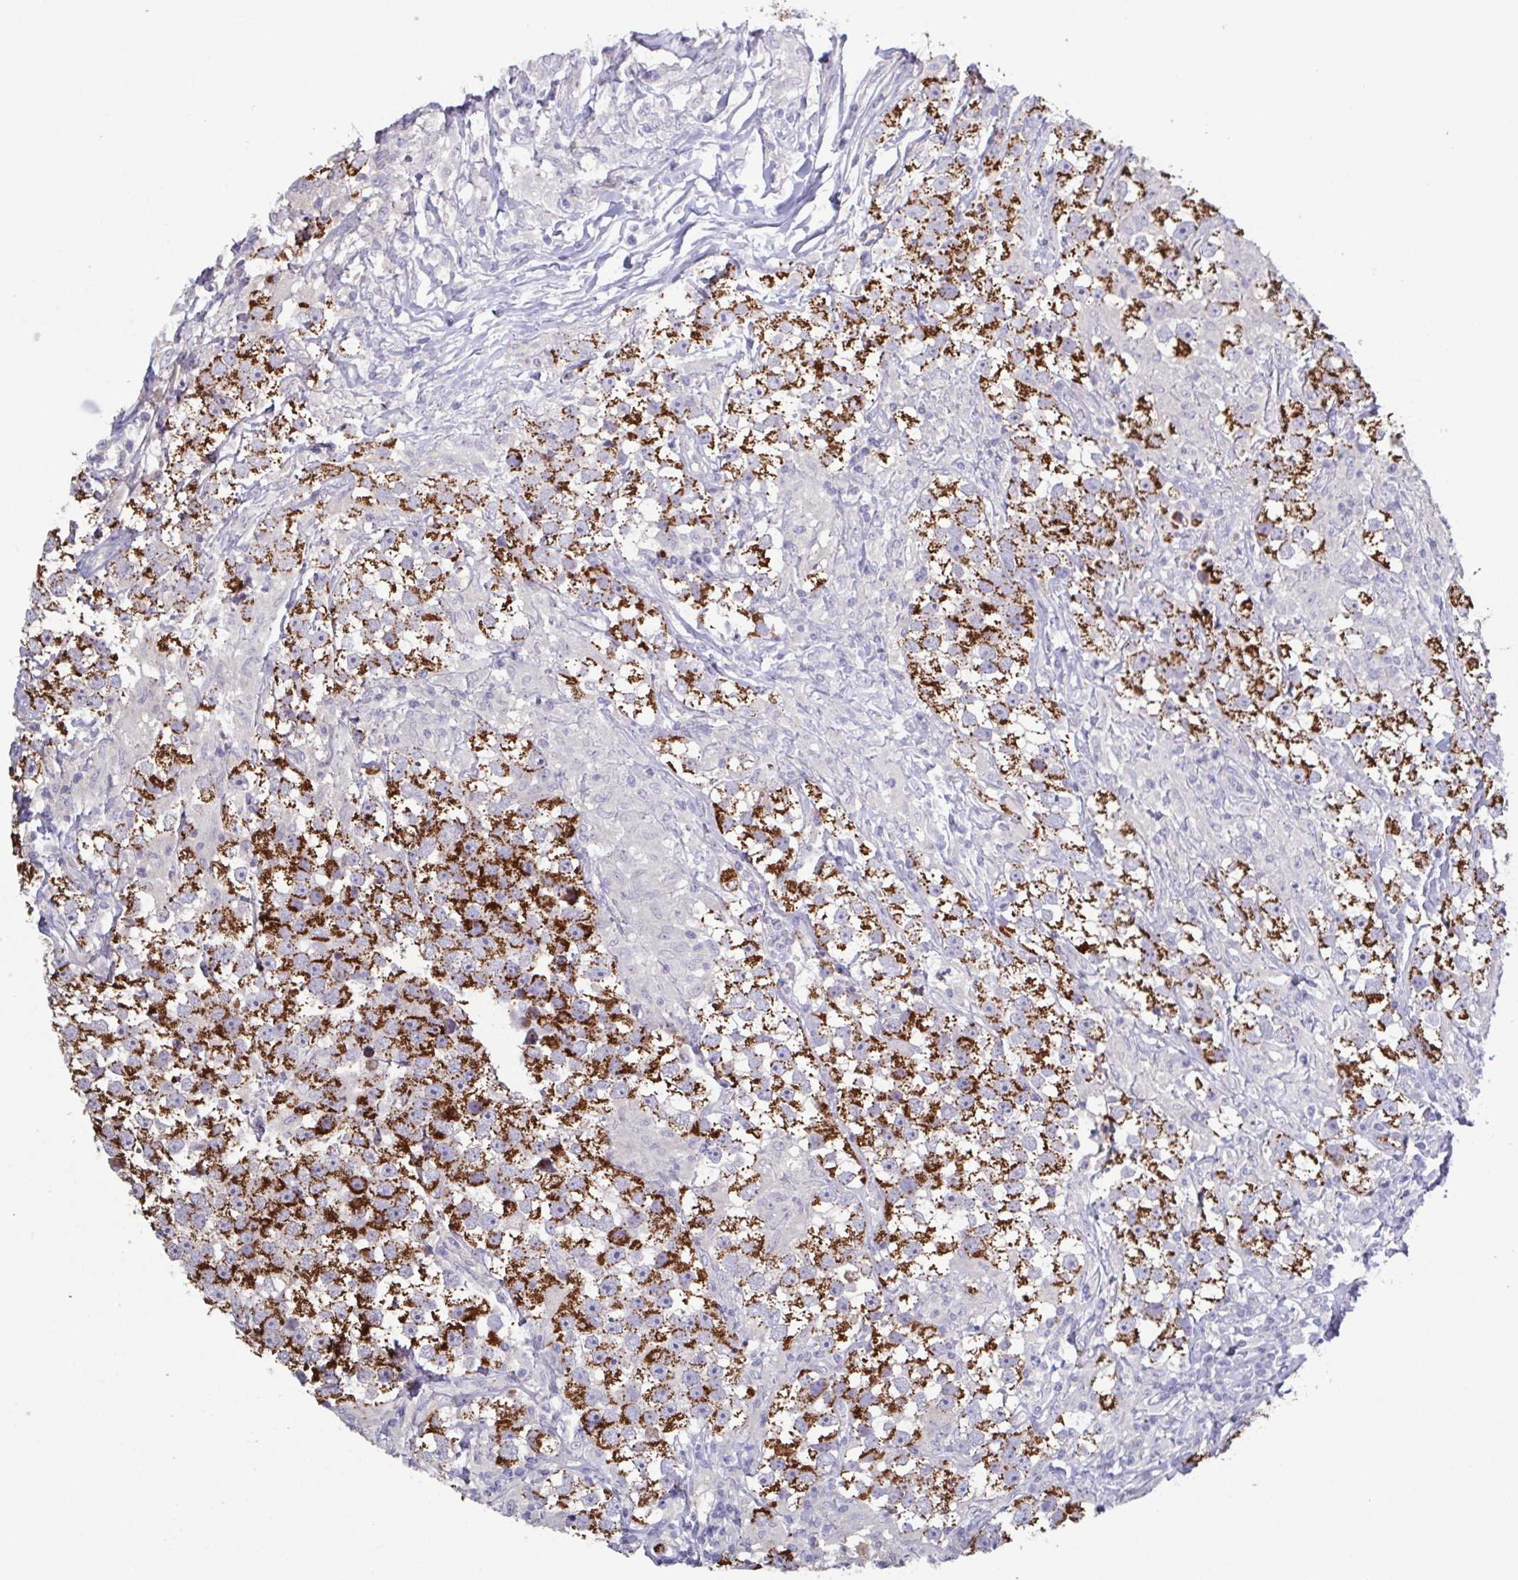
{"staining": {"intensity": "strong", "quantity": ">75%", "location": "cytoplasmic/membranous"}, "tissue": "testis cancer", "cell_type": "Tumor cells", "image_type": "cancer", "snomed": [{"axis": "morphology", "description": "Seminoma, NOS"}, {"axis": "topography", "description": "Testis"}], "caption": "Tumor cells display high levels of strong cytoplasmic/membranous expression in about >75% of cells in testis seminoma.", "gene": "GLDC", "patient": {"sex": "male", "age": 46}}